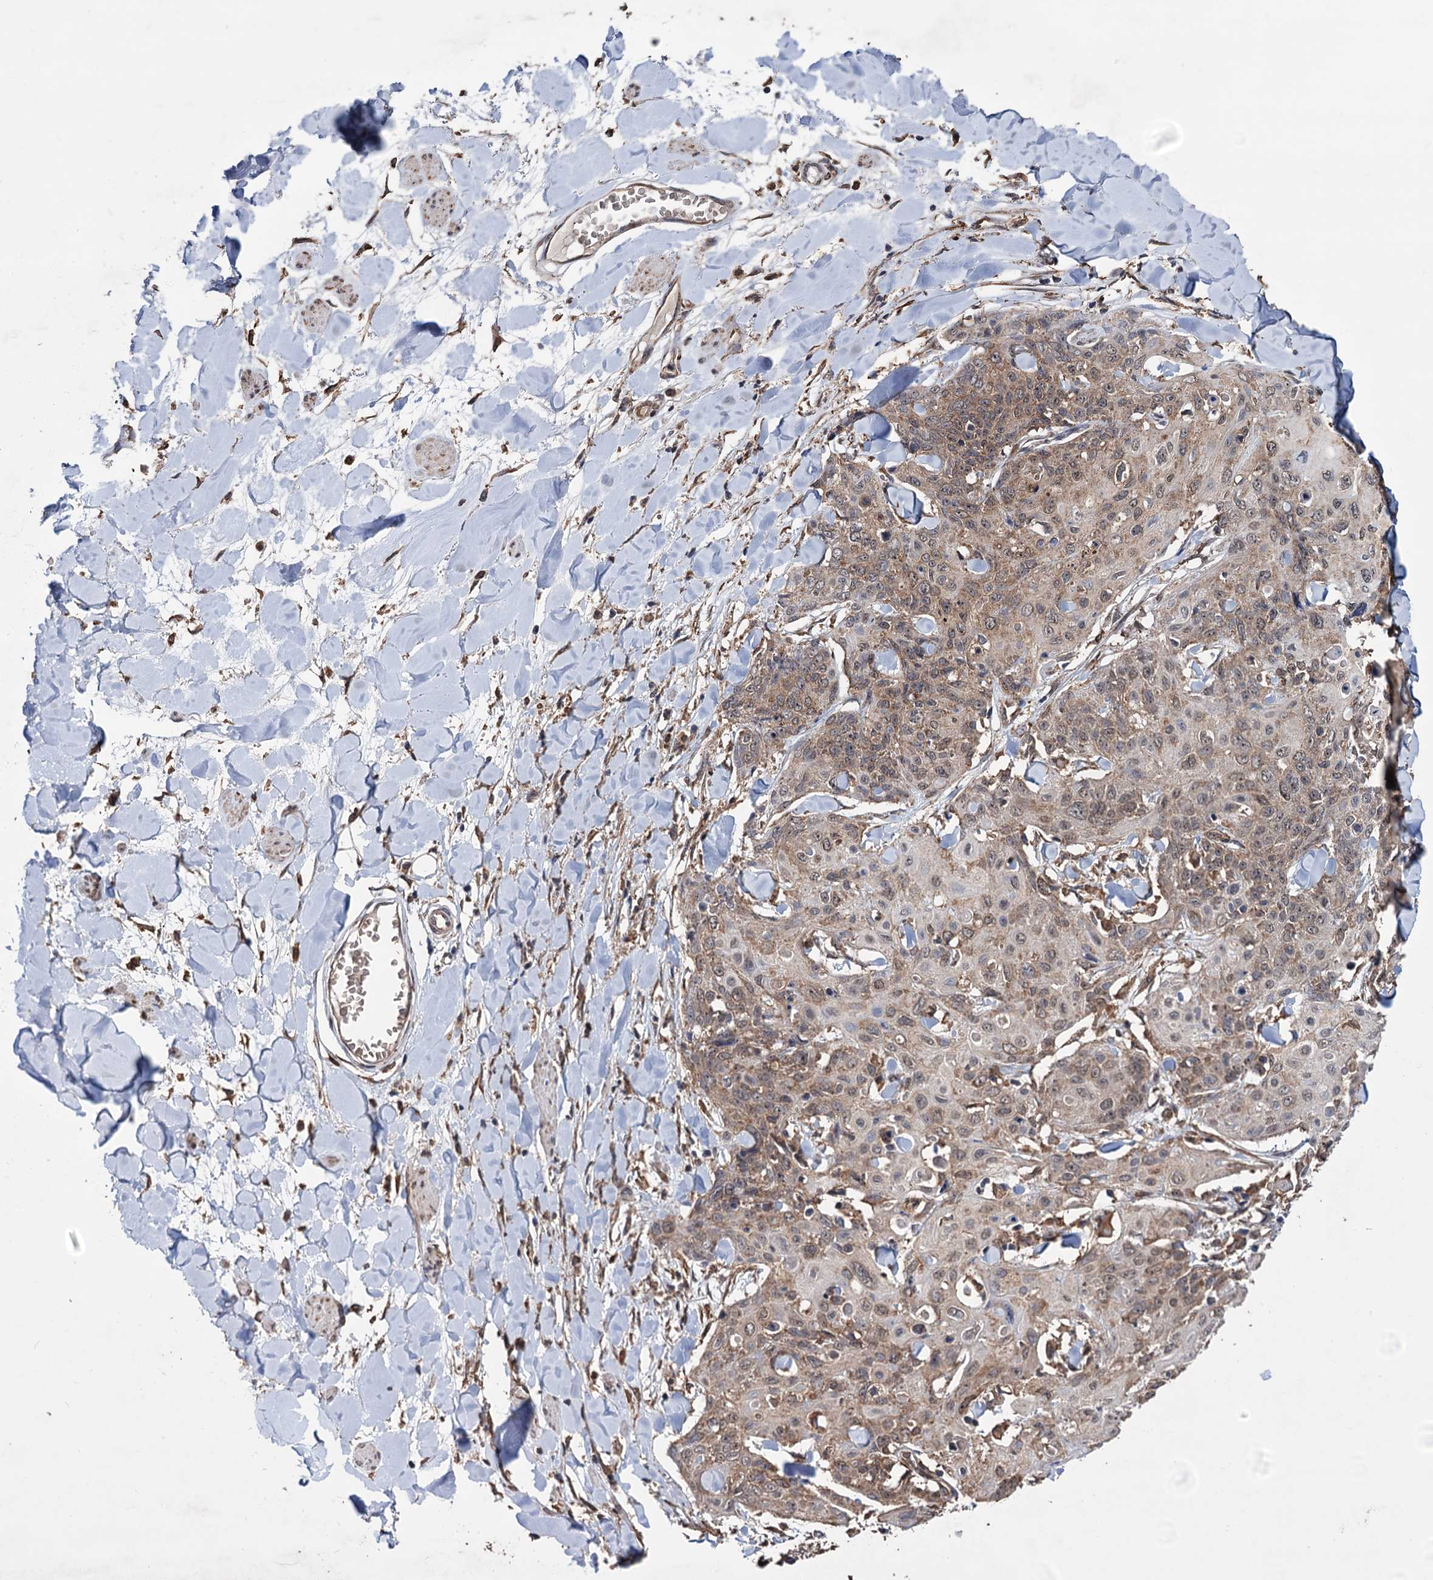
{"staining": {"intensity": "weak", "quantity": ">75%", "location": "cytoplasmic/membranous,nuclear"}, "tissue": "skin cancer", "cell_type": "Tumor cells", "image_type": "cancer", "snomed": [{"axis": "morphology", "description": "Squamous cell carcinoma, NOS"}, {"axis": "topography", "description": "Skin"}, {"axis": "topography", "description": "Vulva"}], "caption": "A low amount of weak cytoplasmic/membranous and nuclear positivity is appreciated in about >75% of tumor cells in skin squamous cell carcinoma tissue.", "gene": "TBC1D12", "patient": {"sex": "female", "age": 85}}